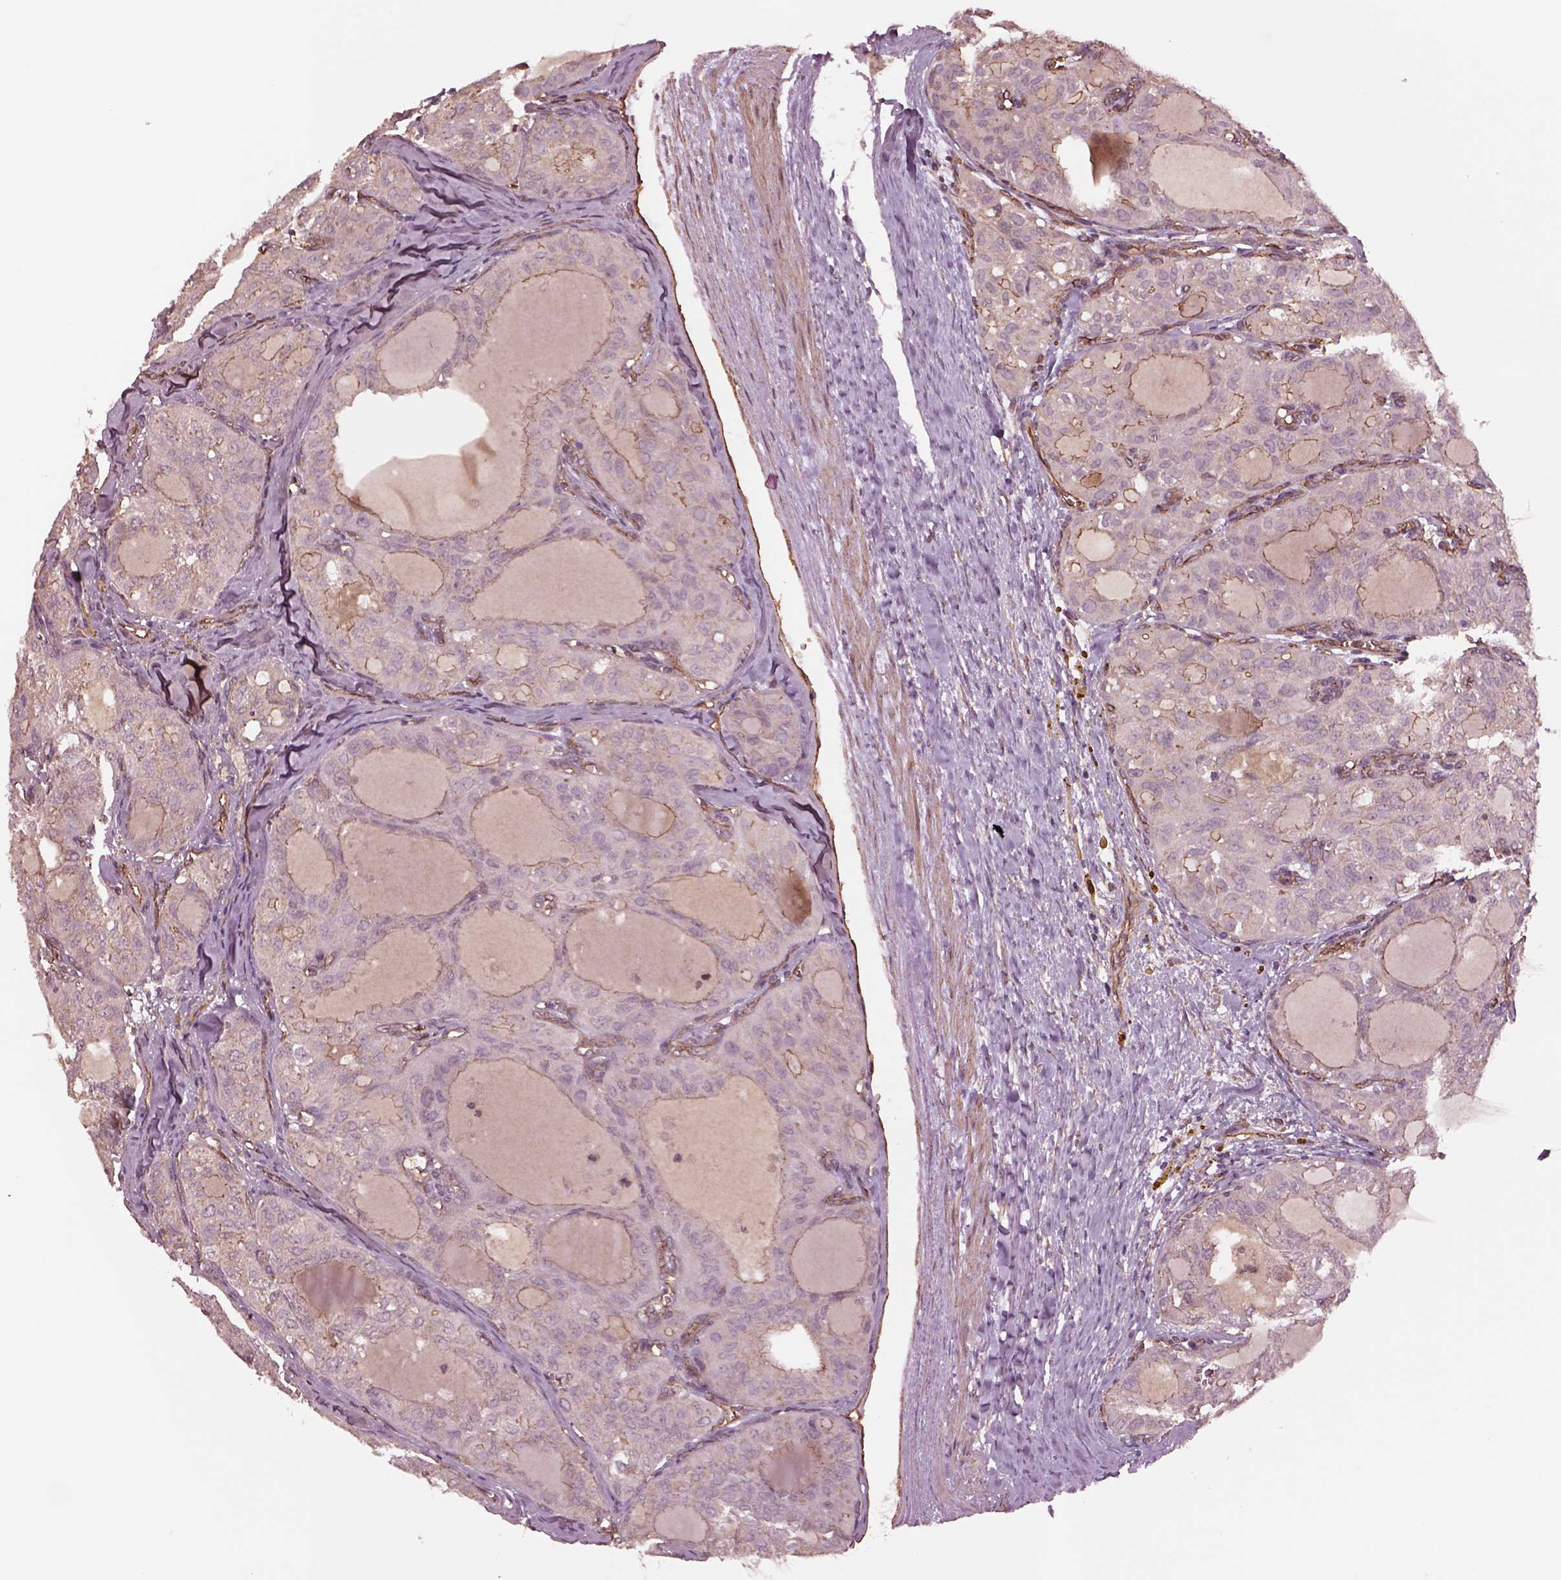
{"staining": {"intensity": "negative", "quantity": "none", "location": "none"}, "tissue": "thyroid cancer", "cell_type": "Tumor cells", "image_type": "cancer", "snomed": [{"axis": "morphology", "description": "Follicular adenoma carcinoma, NOS"}, {"axis": "topography", "description": "Thyroid gland"}], "caption": "High power microscopy image of an immunohistochemistry histopathology image of thyroid cancer (follicular adenoma carcinoma), revealing no significant expression in tumor cells.", "gene": "HTR1B", "patient": {"sex": "male", "age": 75}}